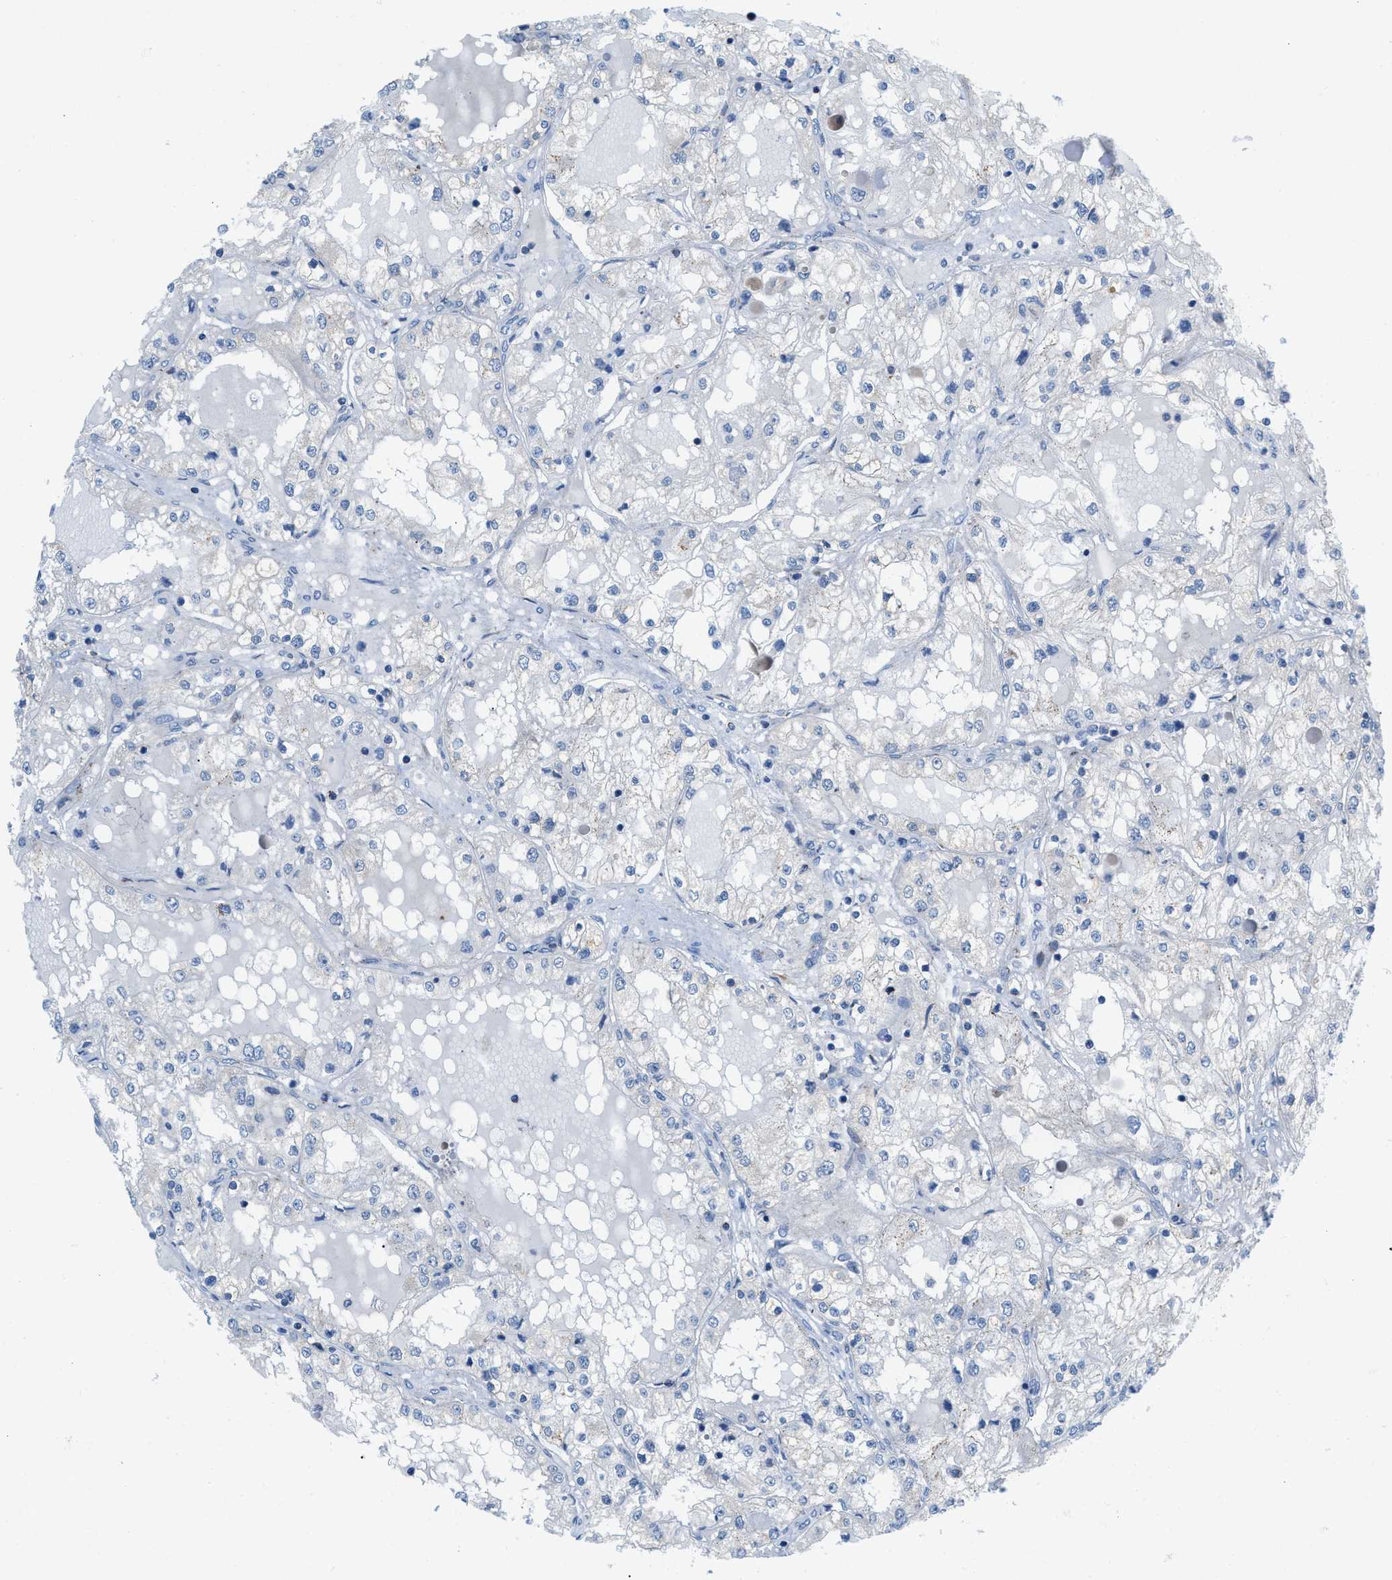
{"staining": {"intensity": "negative", "quantity": "none", "location": "none"}, "tissue": "renal cancer", "cell_type": "Tumor cells", "image_type": "cancer", "snomed": [{"axis": "morphology", "description": "Adenocarcinoma, NOS"}, {"axis": "topography", "description": "Kidney"}], "caption": "Tumor cells show no significant protein staining in adenocarcinoma (renal). (Immunohistochemistry, brightfield microscopy, high magnification).", "gene": "RBBP9", "patient": {"sex": "male", "age": 68}}